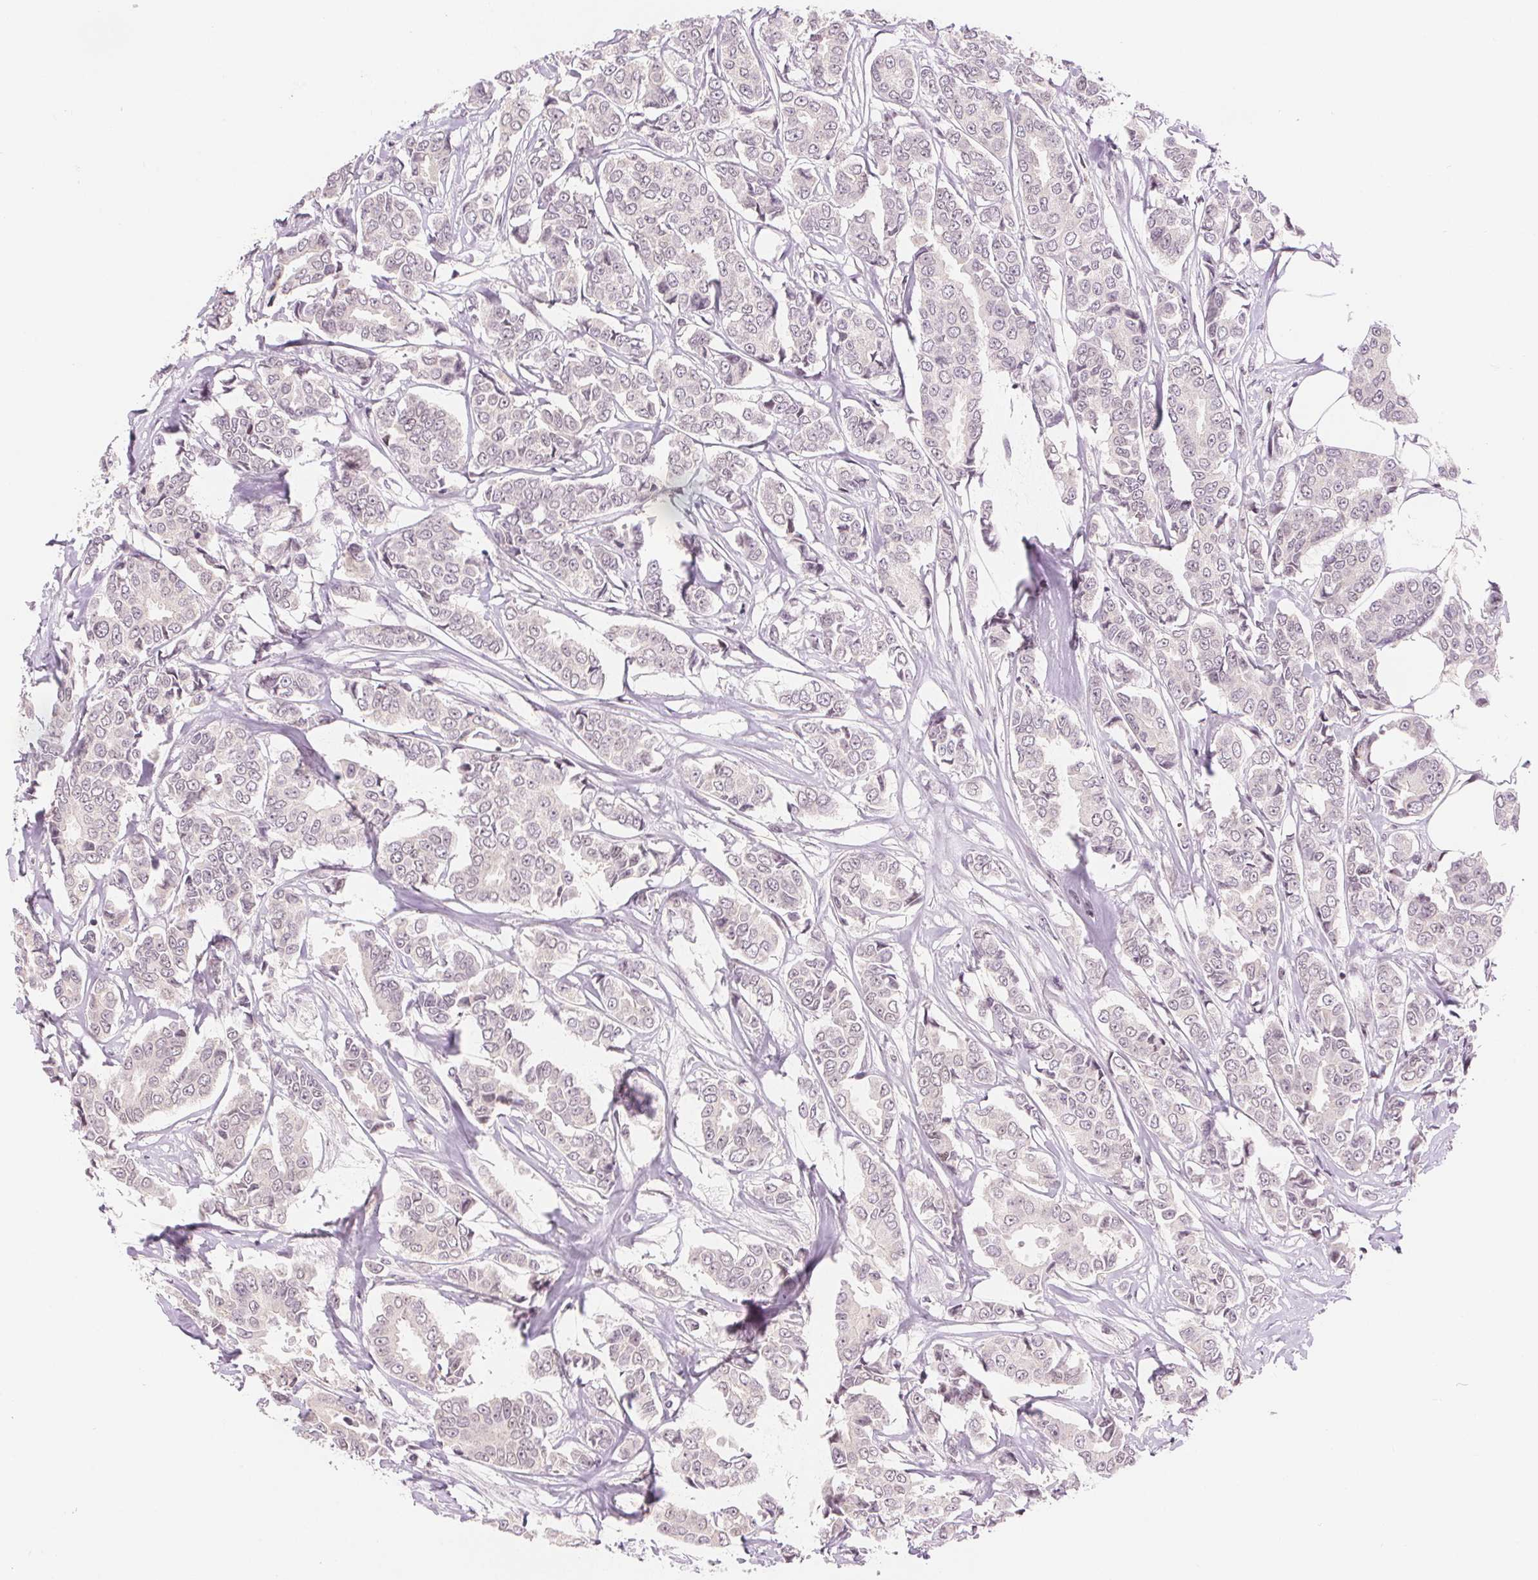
{"staining": {"intensity": "negative", "quantity": "none", "location": "none"}, "tissue": "breast cancer", "cell_type": "Tumor cells", "image_type": "cancer", "snomed": [{"axis": "morphology", "description": "Duct carcinoma"}, {"axis": "topography", "description": "Breast"}], "caption": "Image shows no protein expression in tumor cells of breast infiltrating ductal carcinoma tissue. (DAB IHC visualized using brightfield microscopy, high magnification).", "gene": "DEK", "patient": {"sex": "female", "age": 94}}